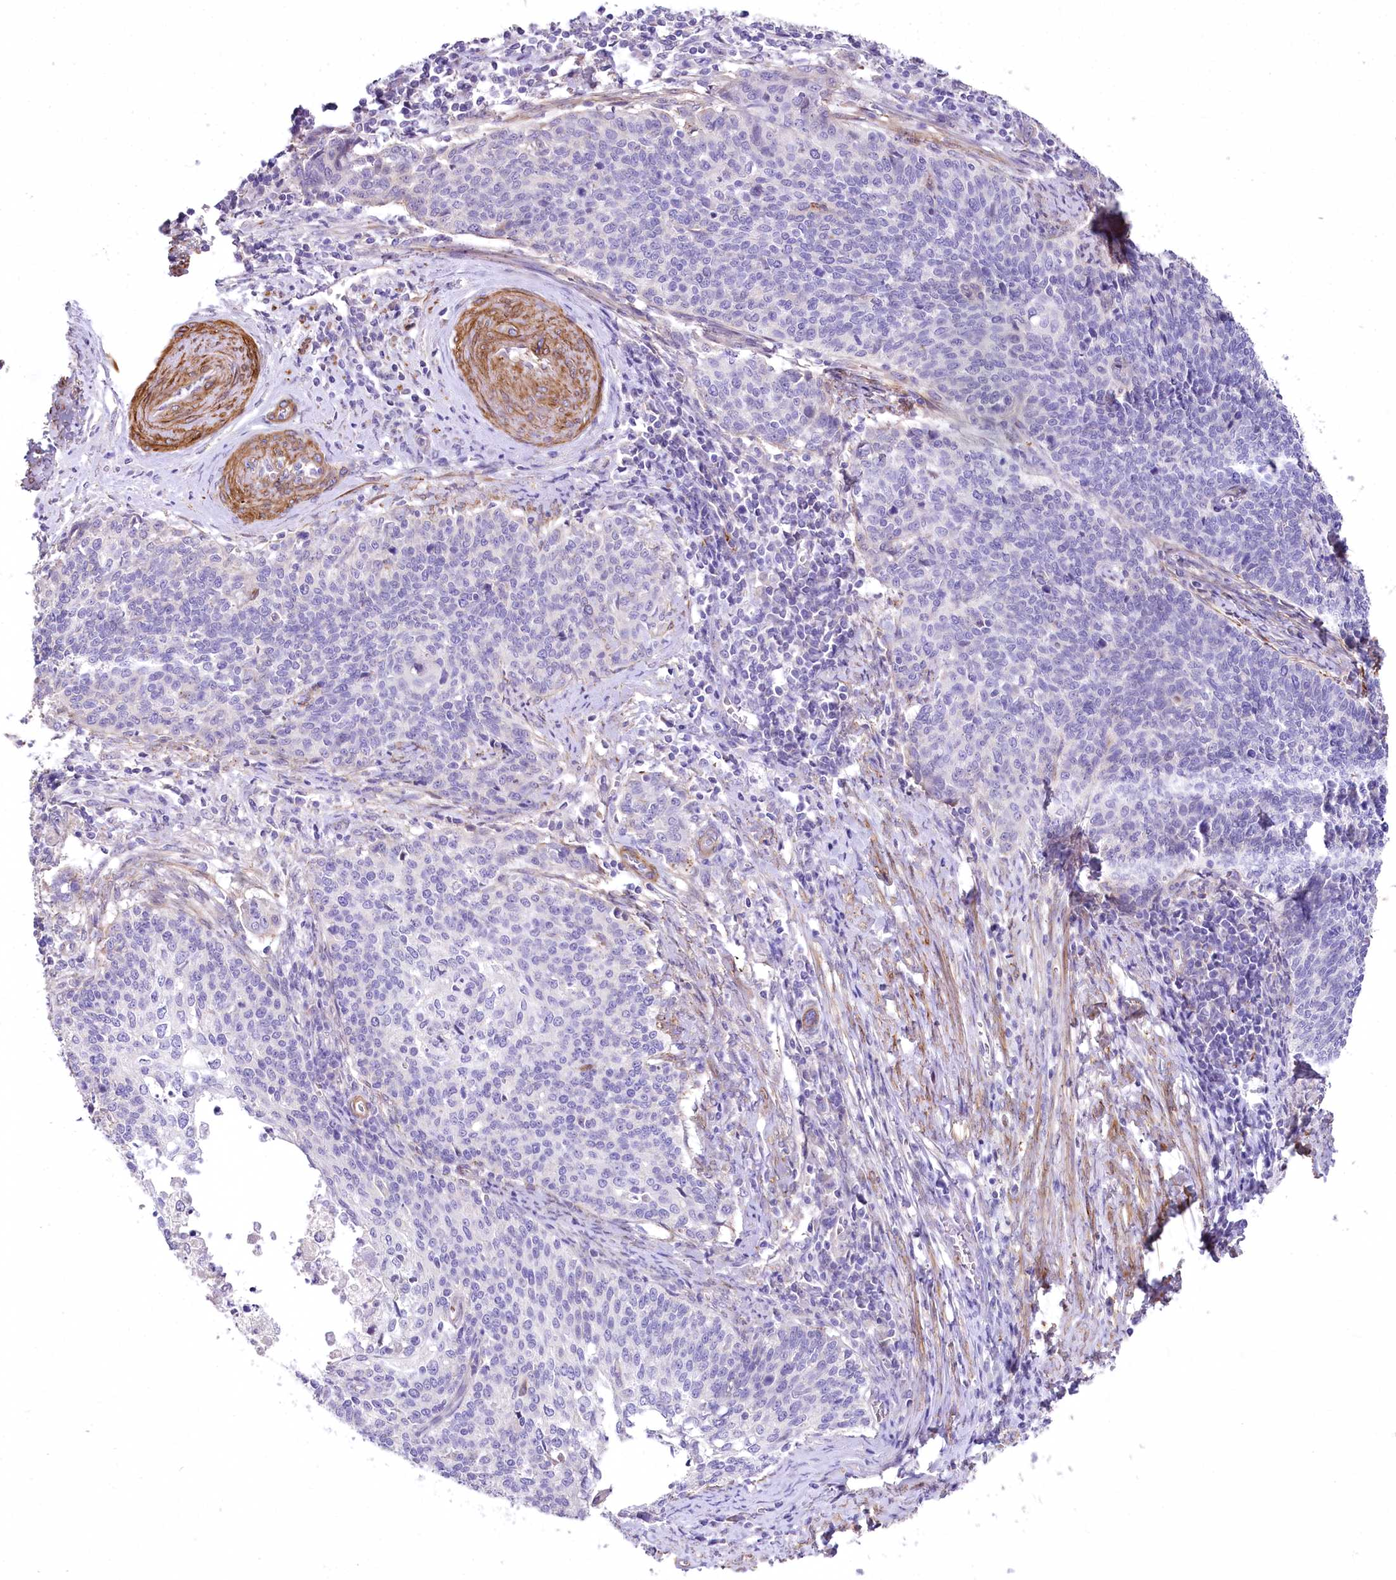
{"staining": {"intensity": "negative", "quantity": "none", "location": "none"}, "tissue": "cervical cancer", "cell_type": "Tumor cells", "image_type": "cancer", "snomed": [{"axis": "morphology", "description": "Squamous cell carcinoma, NOS"}, {"axis": "topography", "description": "Cervix"}], "caption": "Tumor cells show no significant protein expression in cervical squamous cell carcinoma.", "gene": "RDH16", "patient": {"sex": "female", "age": 39}}